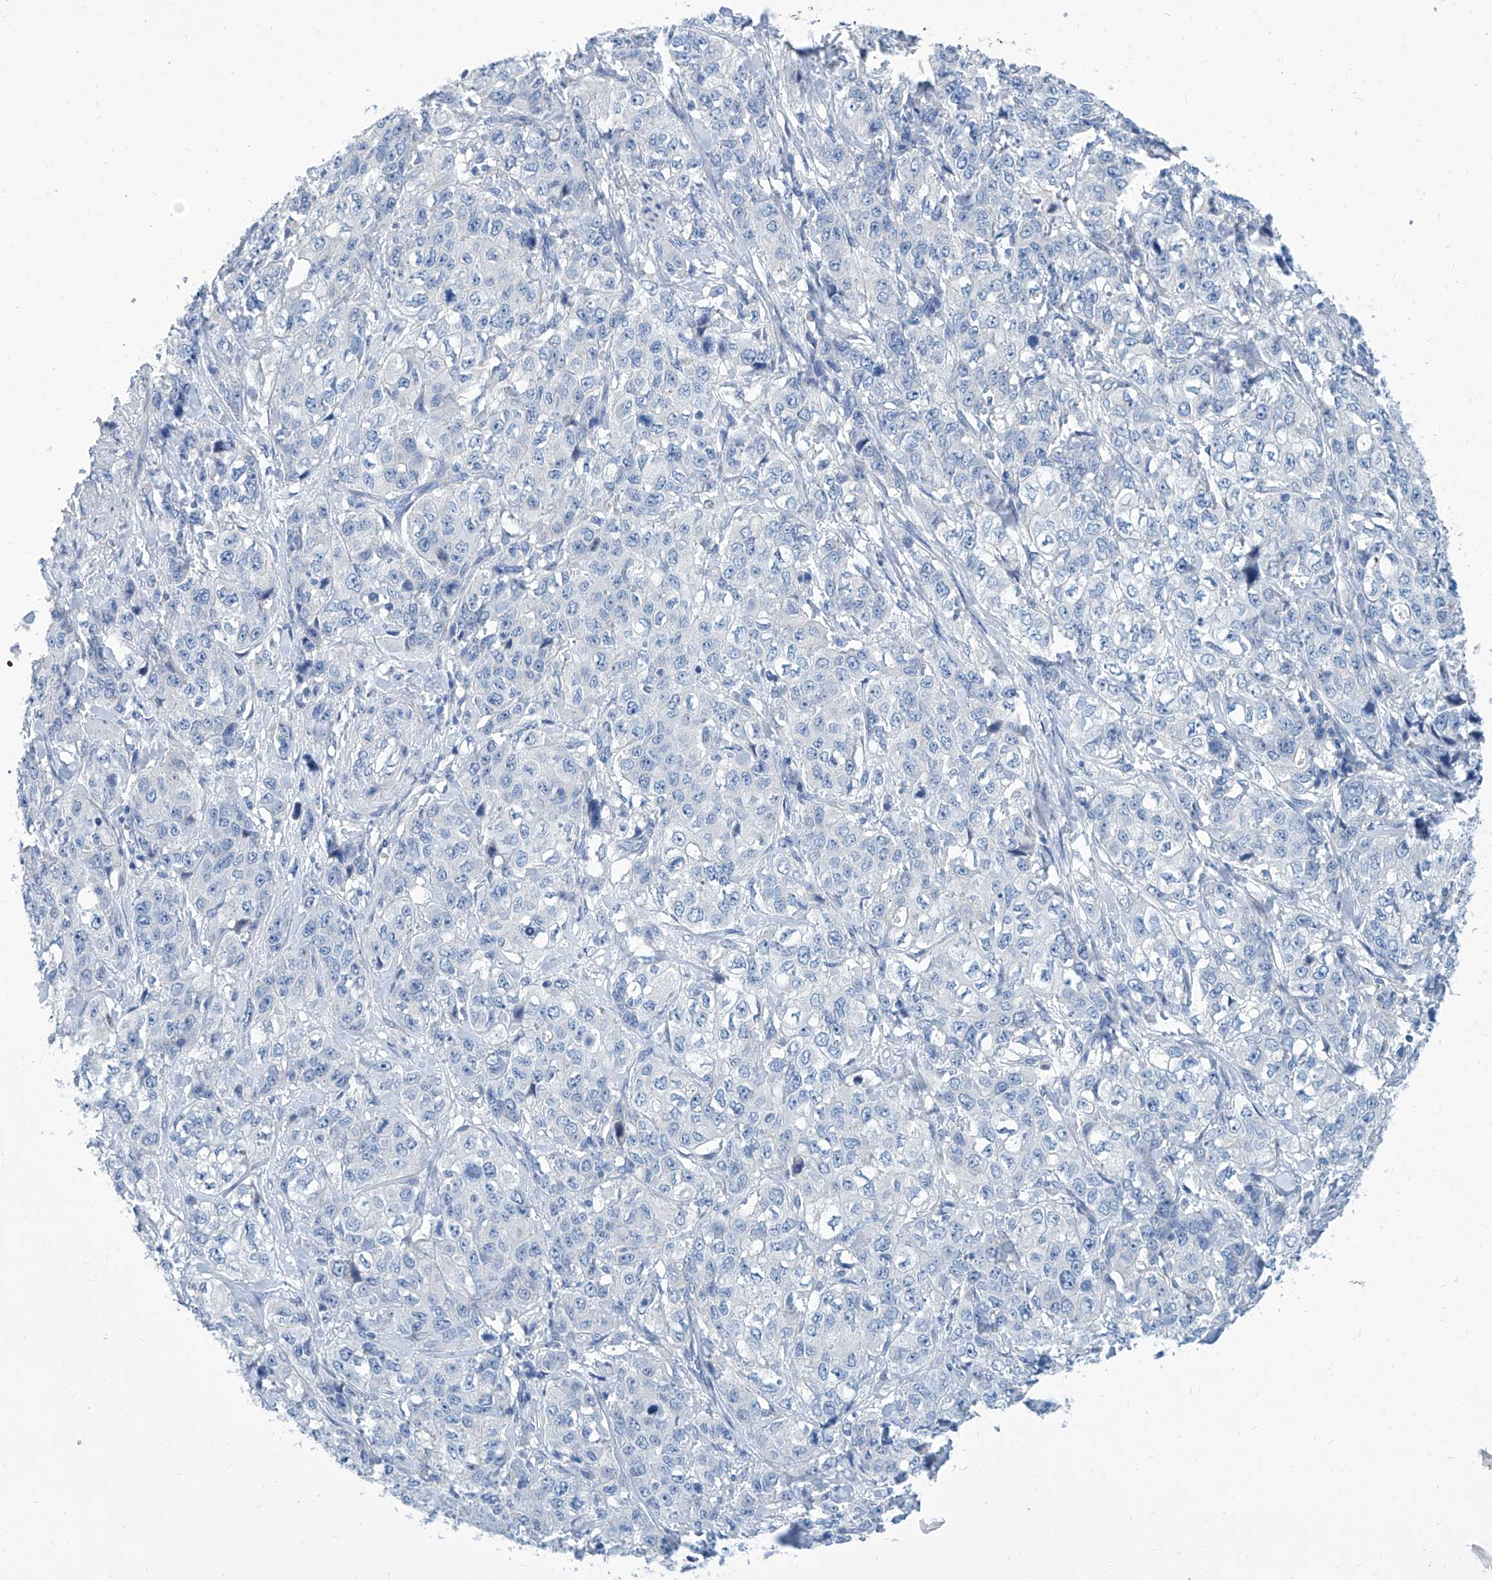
{"staining": {"intensity": "negative", "quantity": "none", "location": "none"}, "tissue": "stomach cancer", "cell_type": "Tumor cells", "image_type": "cancer", "snomed": [{"axis": "morphology", "description": "Adenocarcinoma, NOS"}, {"axis": "topography", "description": "Stomach"}], "caption": "Tumor cells show no significant expression in stomach adenocarcinoma. Nuclei are stained in blue.", "gene": "ZNF519", "patient": {"sex": "male", "age": 48}}